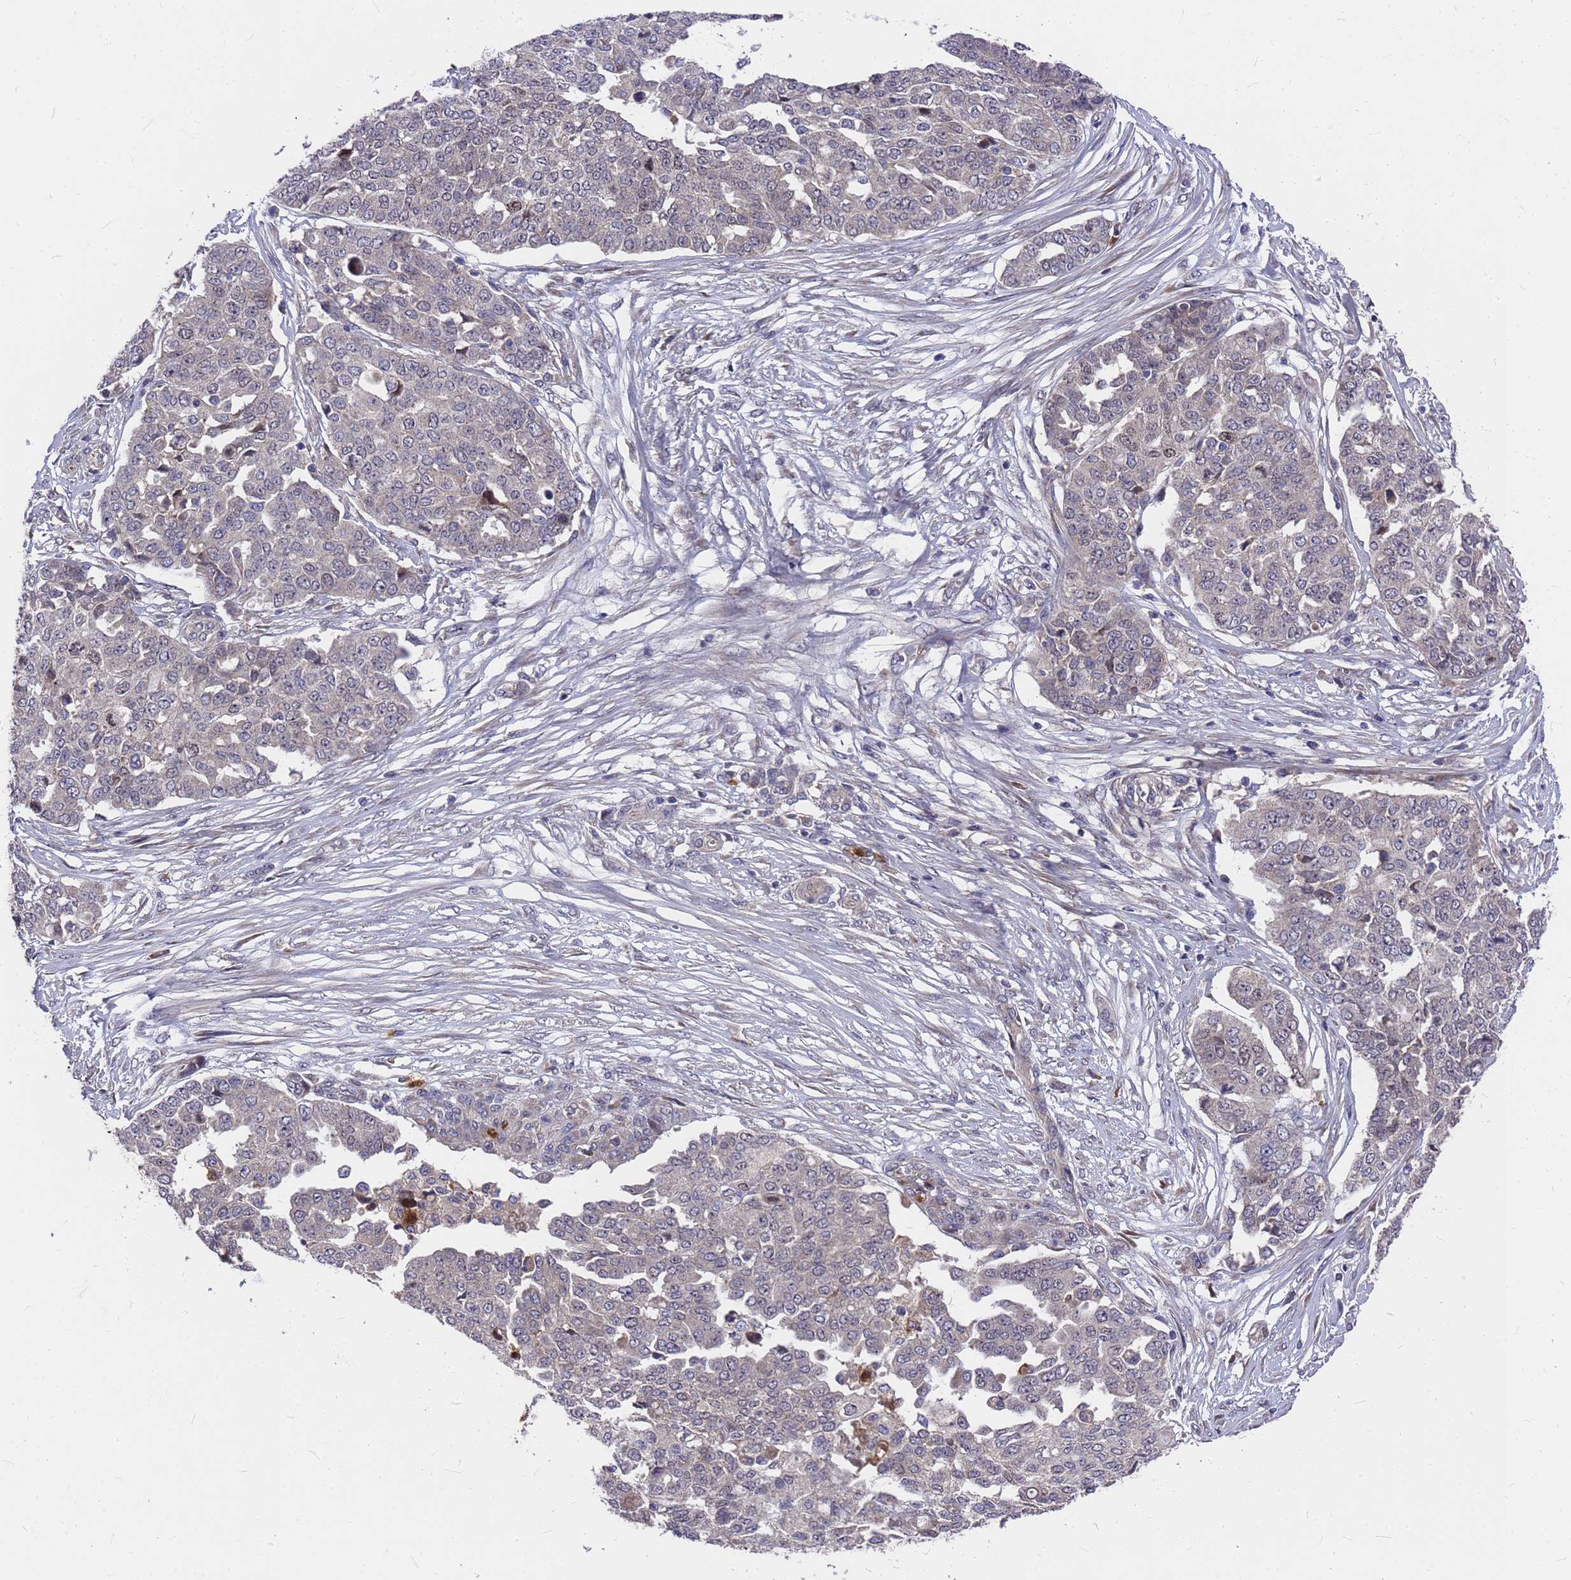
{"staining": {"intensity": "negative", "quantity": "none", "location": "none"}, "tissue": "ovarian cancer", "cell_type": "Tumor cells", "image_type": "cancer", "snomed": [{"axis": "morphology", "description": "Cystadenocarcinoma, serous, NOS"}, {"axis": "topography", "description": "Soft tissue"}, {"axis": "topography", "description": "Ovary"}], "caption": "There is no significant staining in tumor cells of ovarian cancer. Nuclei are stained in blue.", "gene": "ZNF717", "patient": {"sex": "female", "age": 57}}